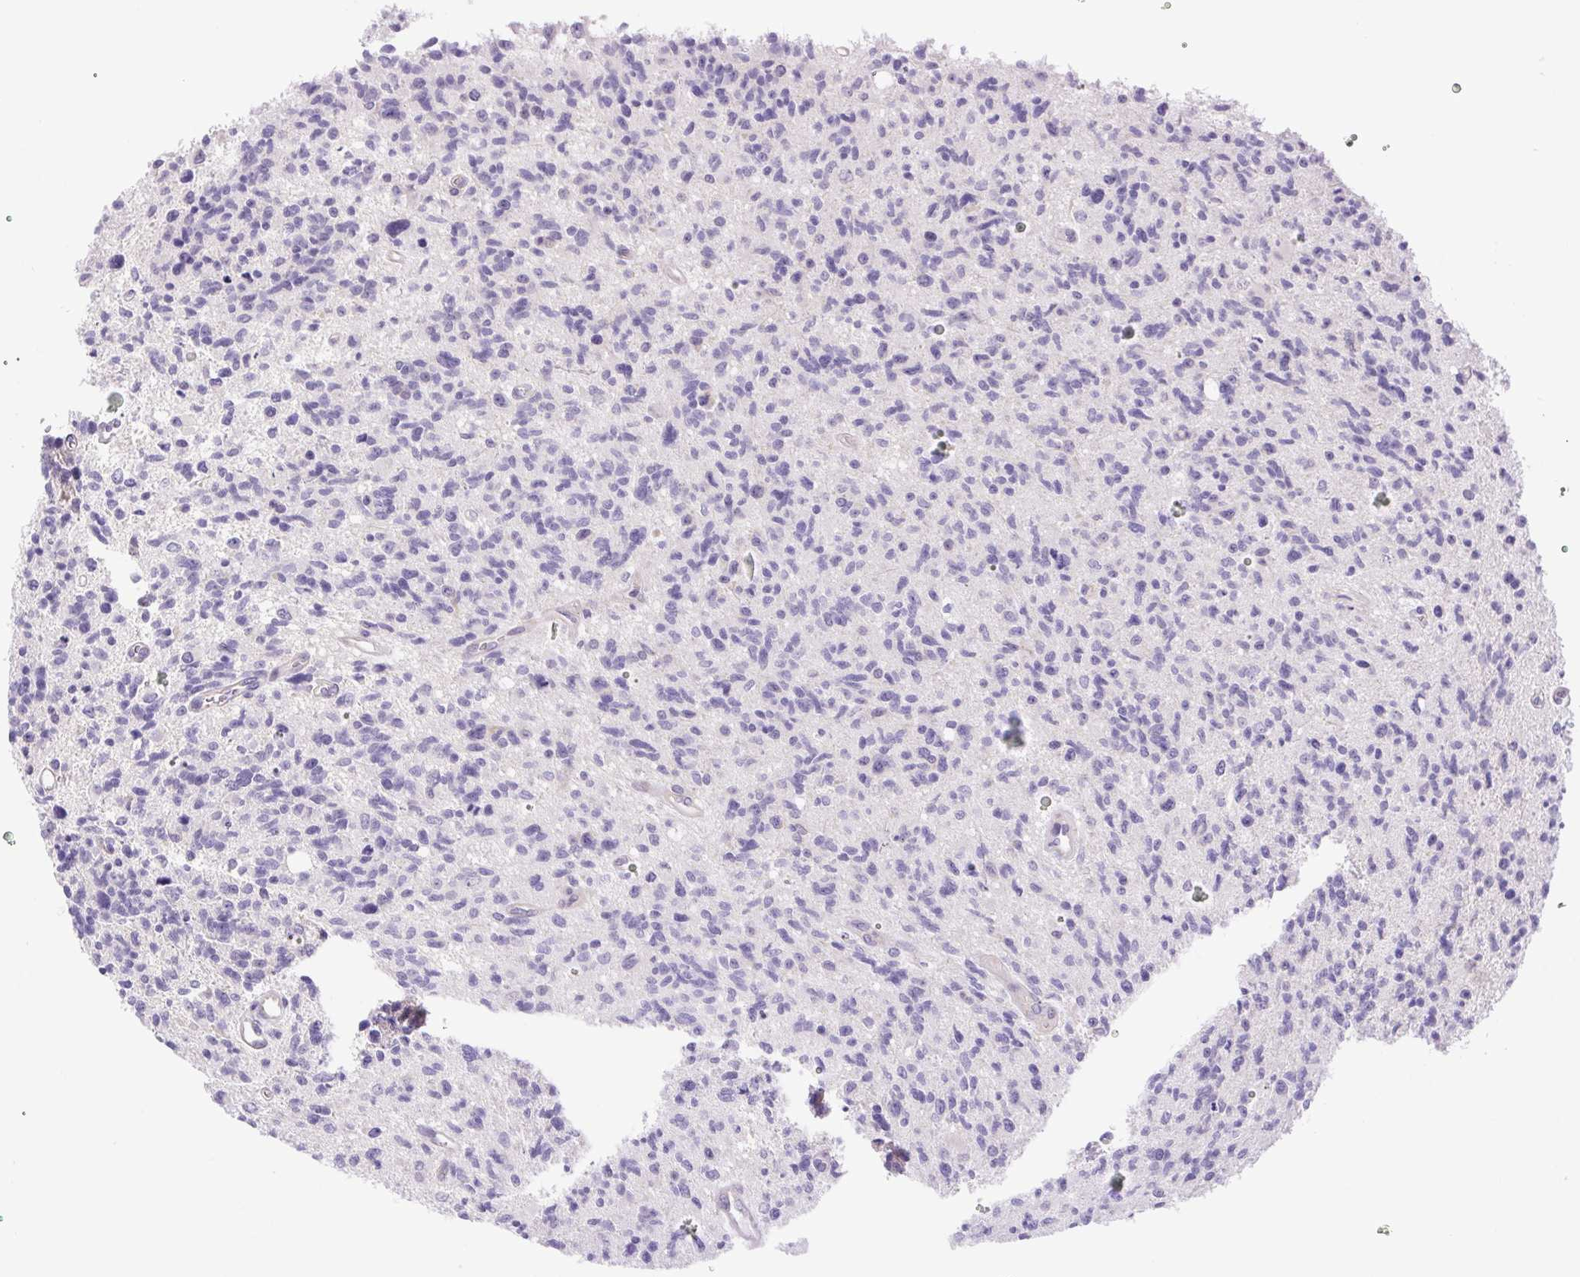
{"staining": {"intensity": "negative", "quantity": "none", "location": "none"}, "tissue": "glioma", "cell_type": "Tumor cells", "image_type": "cancer", "snomed": [{"axis": "morphology", "description": "Glioma, malignant, High grade"}, {"axis": "topography", "description": "Brain"}], "caption": "An immunohistochemistry image of glioma is shown. There is no staining in tumor cells of glioma.", "gene": "FAM177B", "patient": {"sex": "male", "age": 29}}